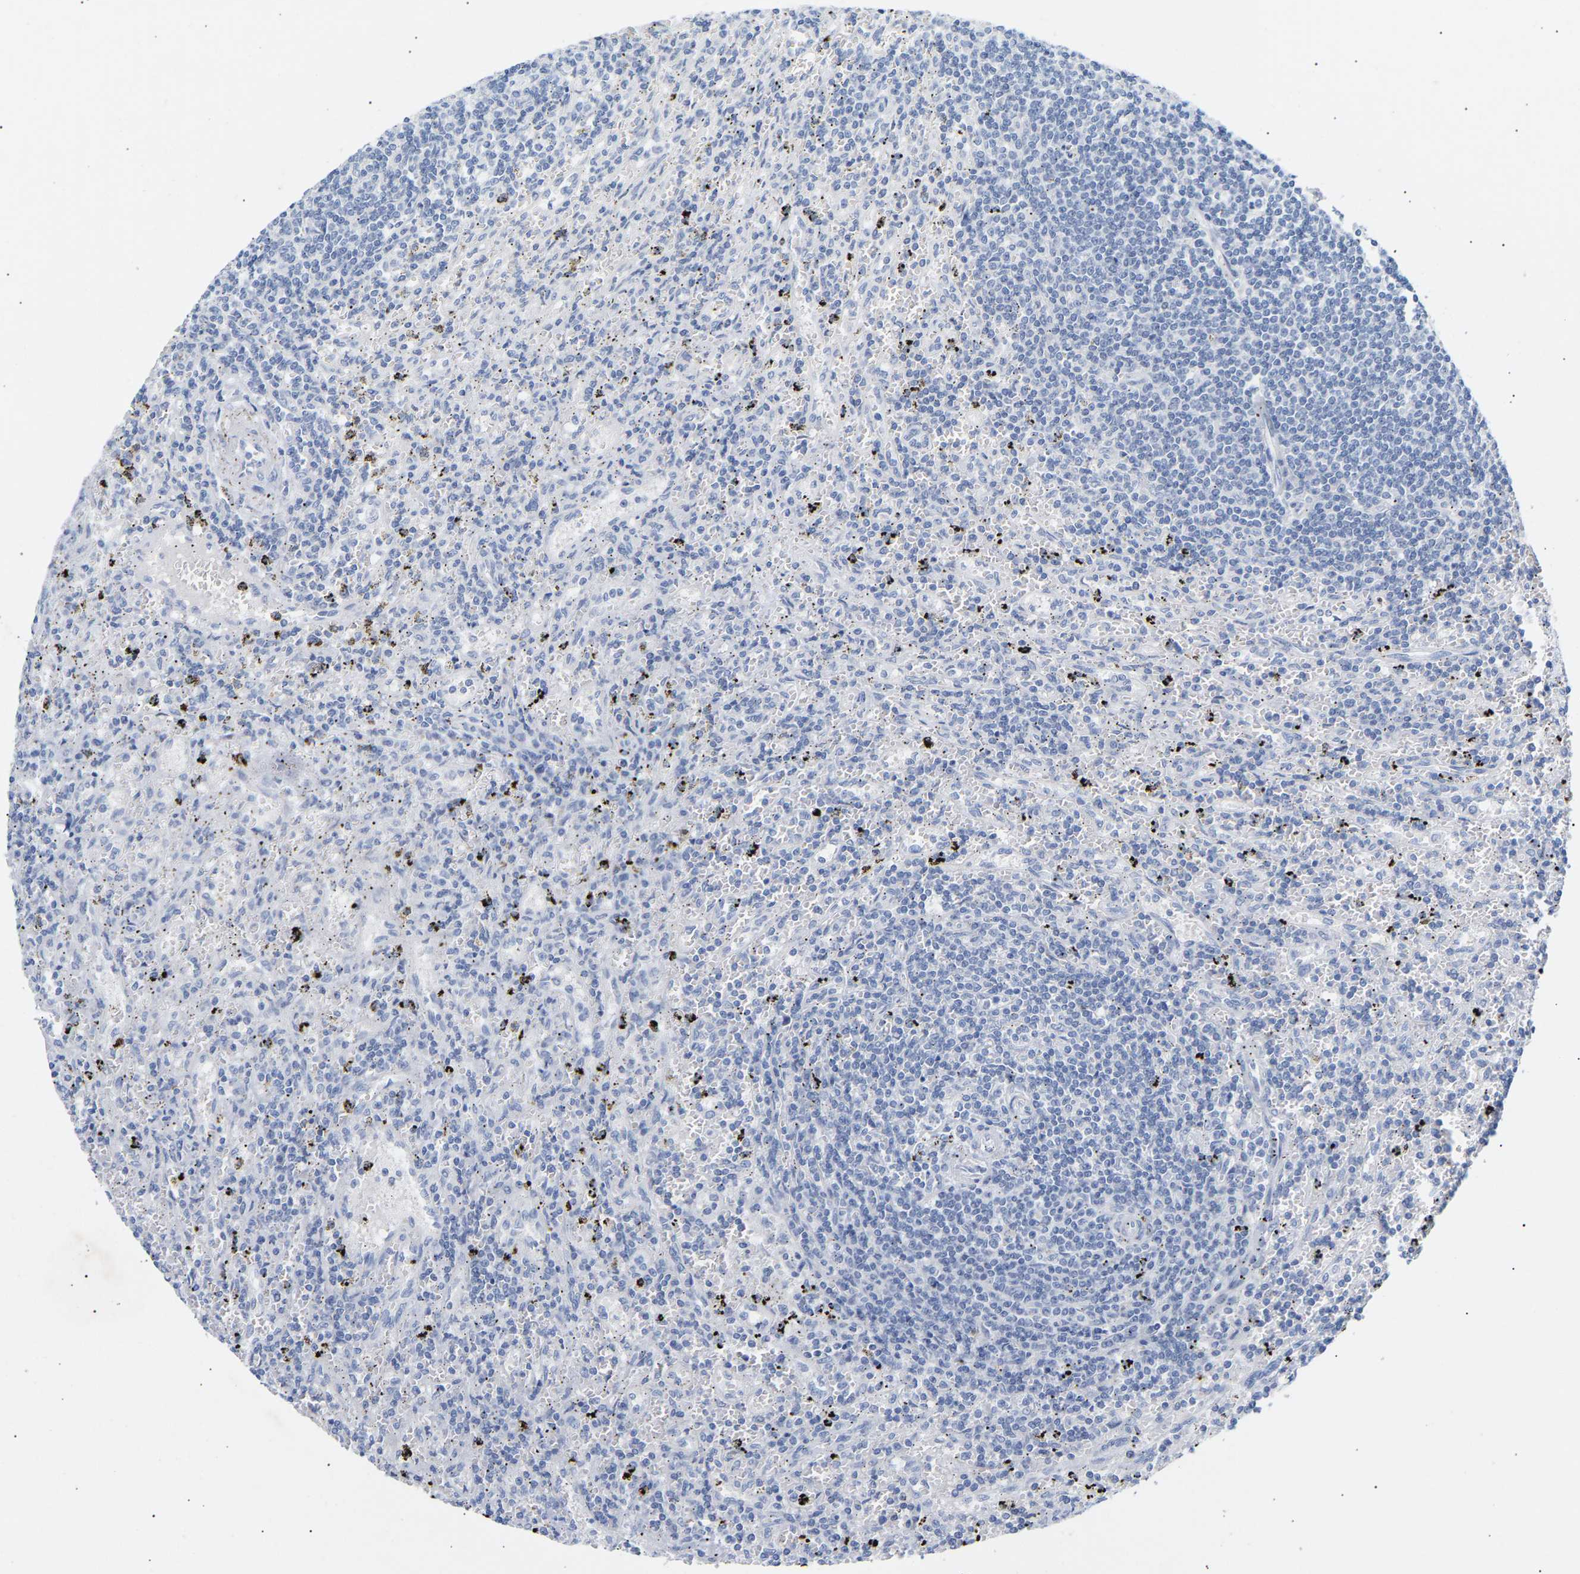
{"staining": {"intensity": "negative", "quantity": "none", "location": "none"}, "tissue": "lymphoma", "cell_type": "Tumor cells", "image_type": "cancer", "snomed": [{"axis": "morphology", "description": "Malignant lymphoma, non-Hodgkin's type, Low grade"}, {"axis": "topography", "description": "Spleen"}], "caption": "Immunohistochemistry (IHC) histopathology image of neoplastic tissue: human lymphoma stained with DAB (3,3'-diaminobenzidine) reveals no significant protein staining in tumor cells.", "gene": "PEX1", "patient": {"sex": "male", "age": 76}}